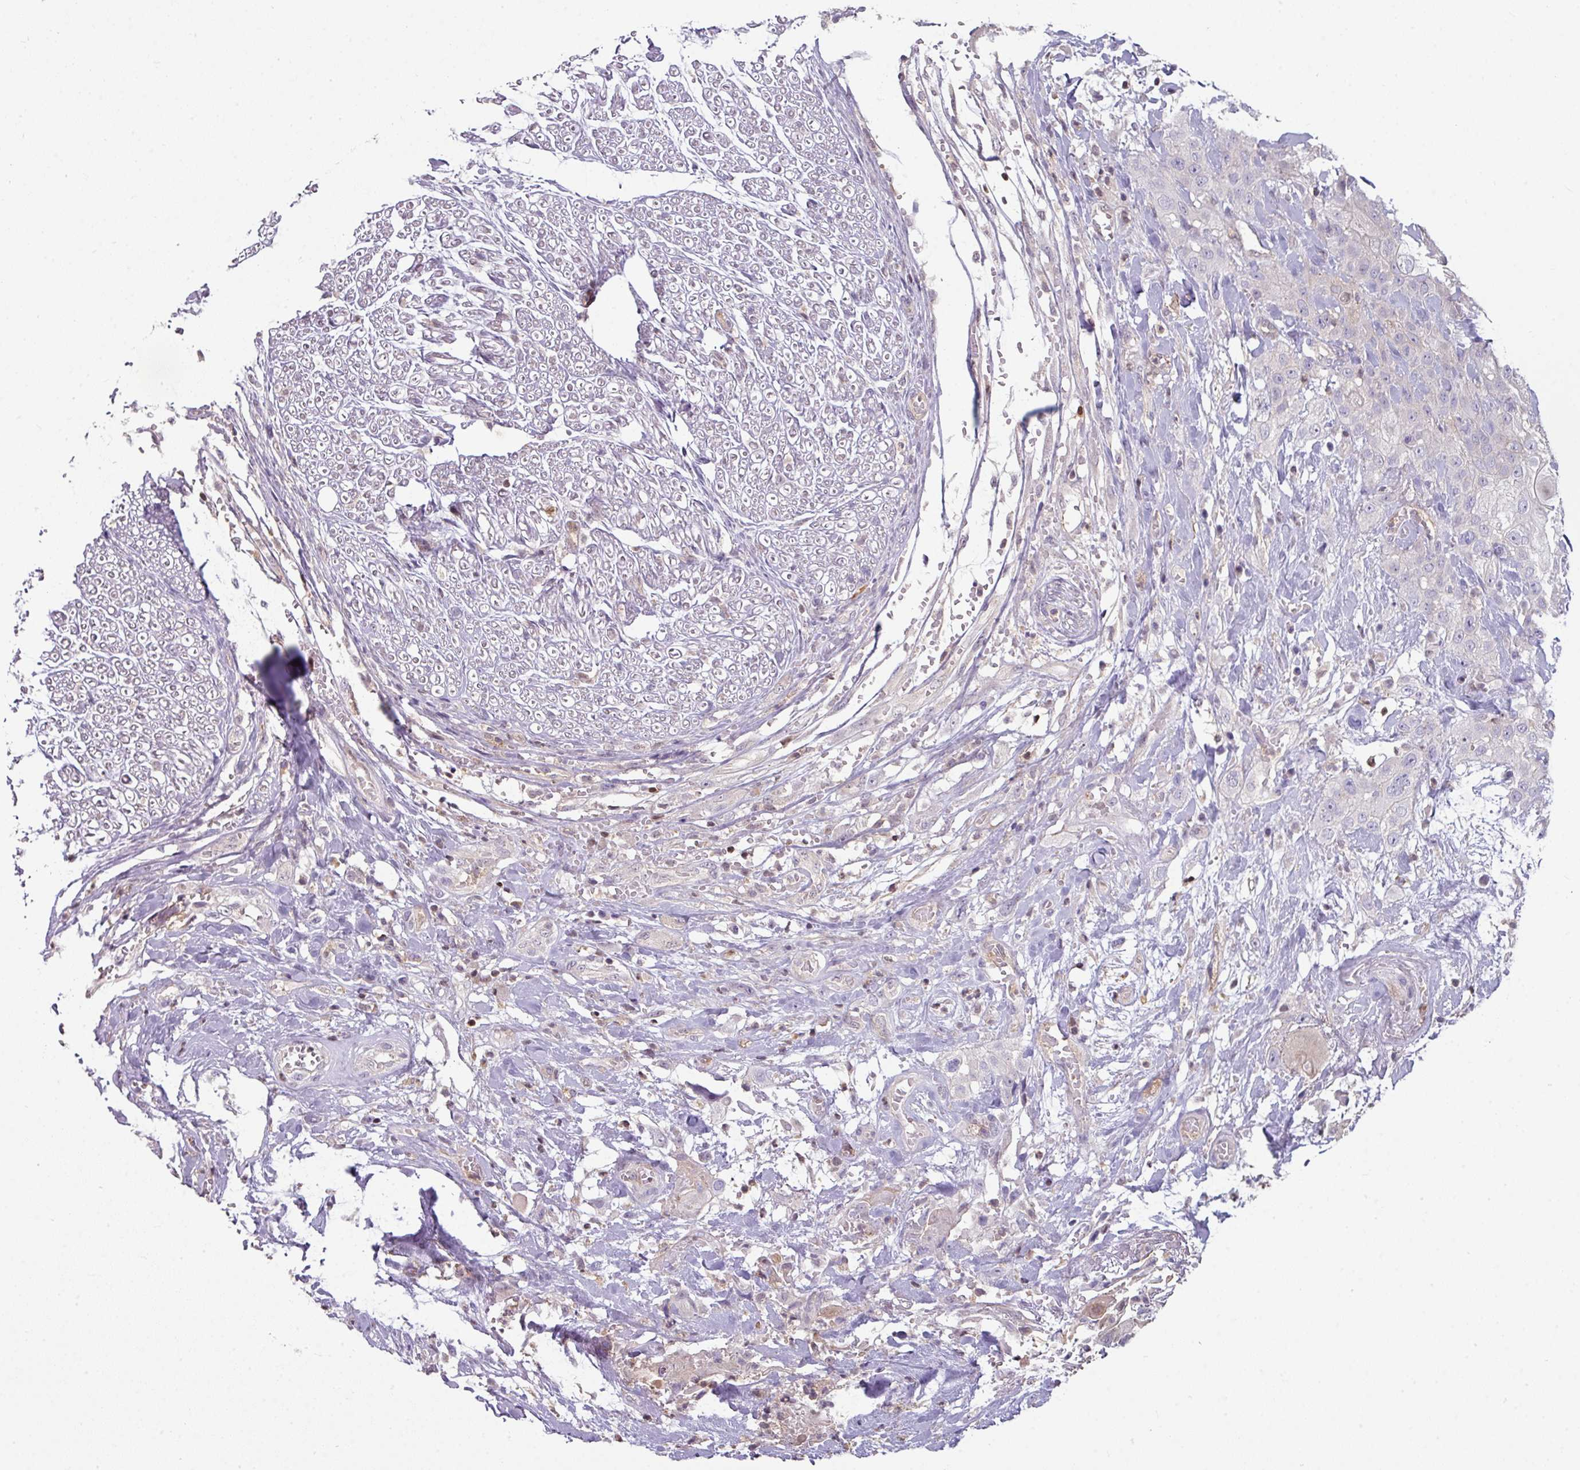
{"staining": {"intensity": "negative", "quantity": "none", "location": "none"}, "tissue": "head and neck cancer", "cell_type": "Tumor cells", "image_type": "cancer", "snomed": [{"axis": "morphology", "description": "Squamous cell carcinoma, NOS"}, {"axis": "topography", "description": "Head-Neck"}], "caption": "High magnification brightfield microscopy of head and neck squamous cell carcinoma stained with DAB (3,3'-diaminobenzidine) (brown) and counterstained with hematoxylin (blue): tumor cells show no significant staining.", "gene": "STAT5A", "patient": {"sex": "female", "age": 43}}